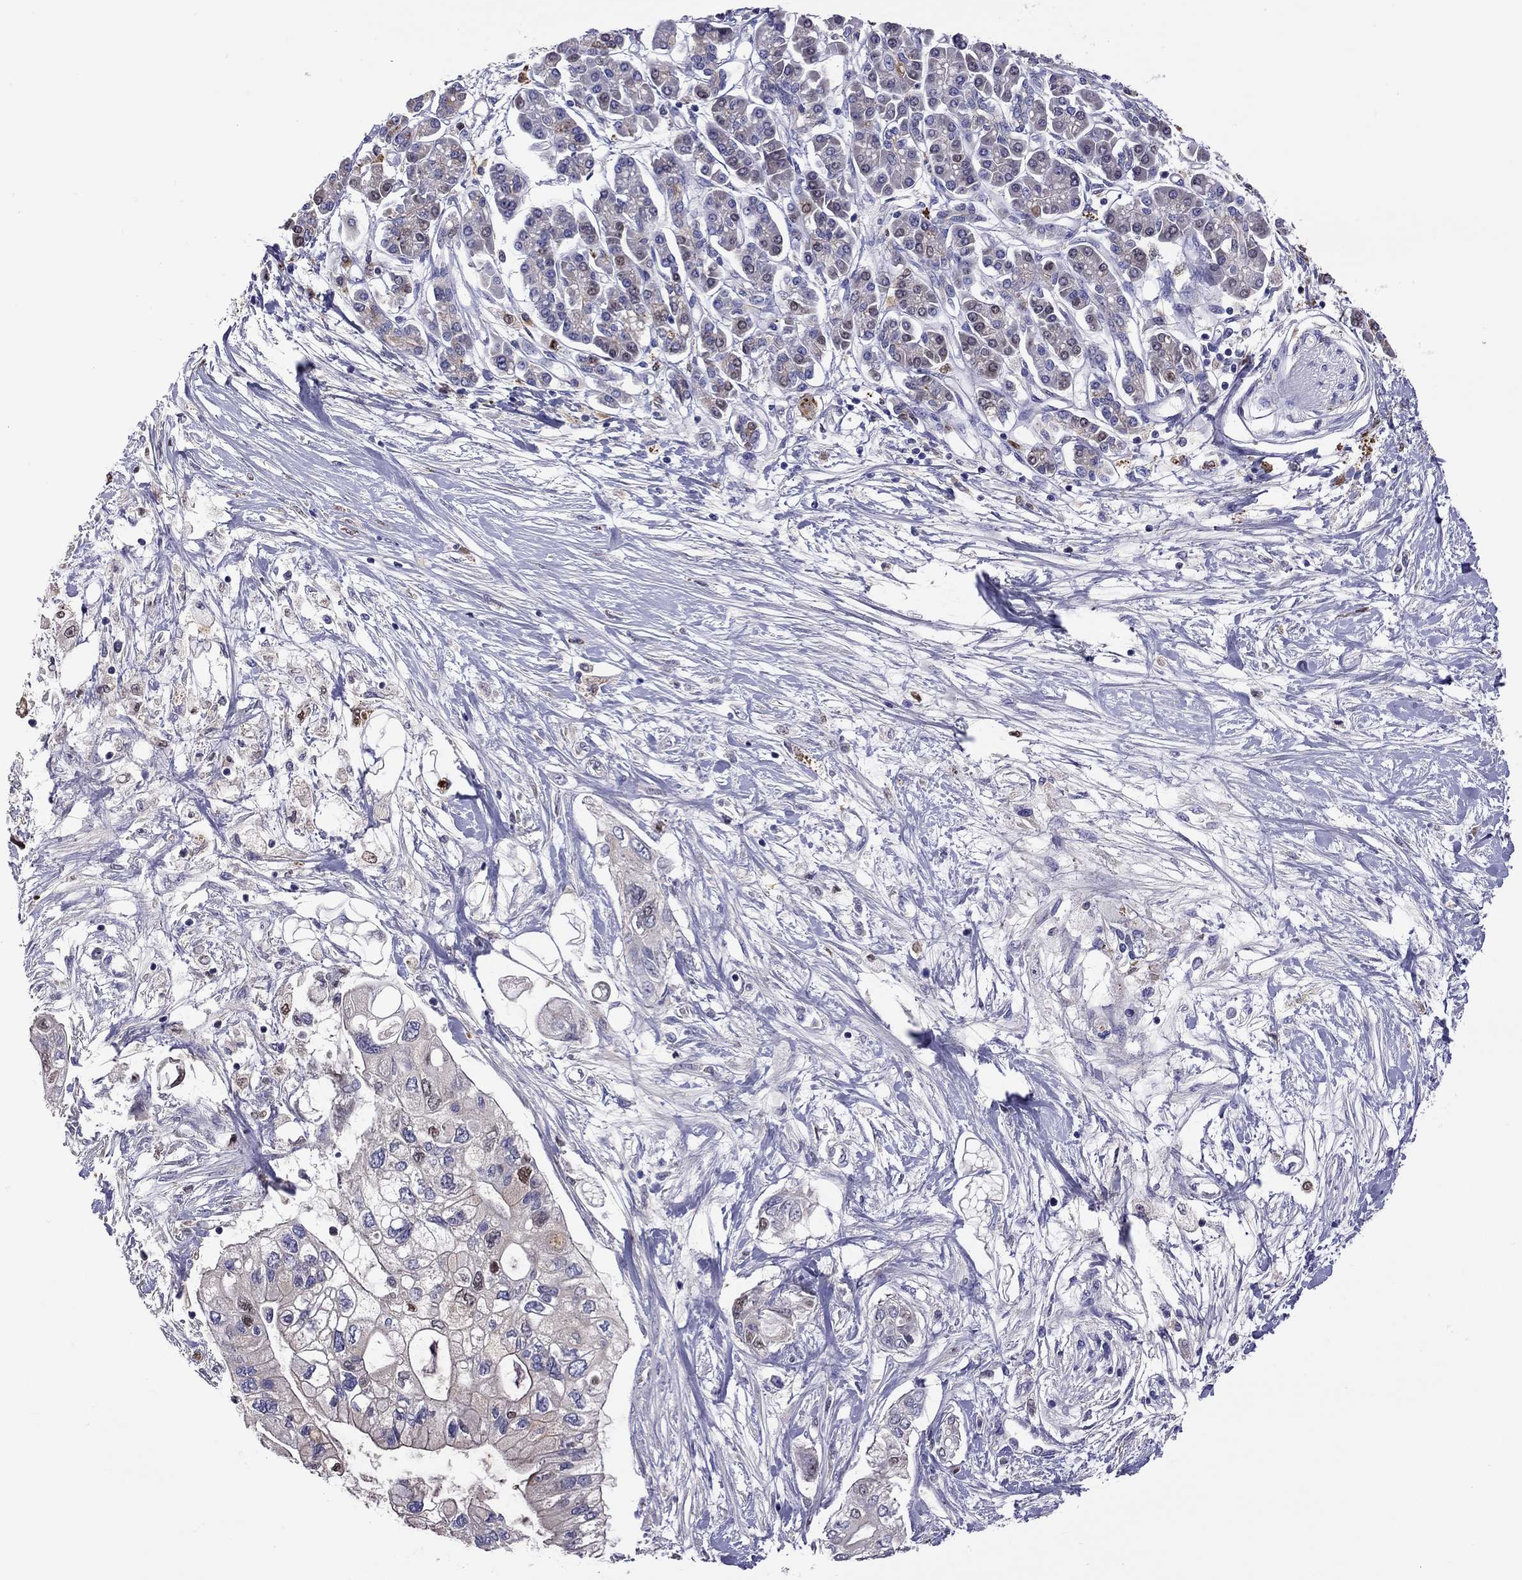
{"staining": {"intensity": "moderate", "quantity": "<25%", "location": "cytoplasmic/membranous"}, "tissue": "pancreatic cancer", "cell_type": "Tumor cells", "image_type": "cancer", "snomed": [{"axis": "morphology", "description": "Adenocarcinoma, NOS"}, {"axis": "topography", "description": "Pancreas"}], "caption": "Immunohistochemical staining of adenocarcinoma (pancreatic) demonstrates low levels of moderate cytoplasmic/membranous protein staining in about <25% of tumor cells. The staining is performed using DAB (3,3'-diaminobenzidine) brown chromogen to label protein expression. The nuclei are counter-stained blue using hematoxylin.", "gene": "SERPINA3", "patient": {"sex": "female", "age": 77}}